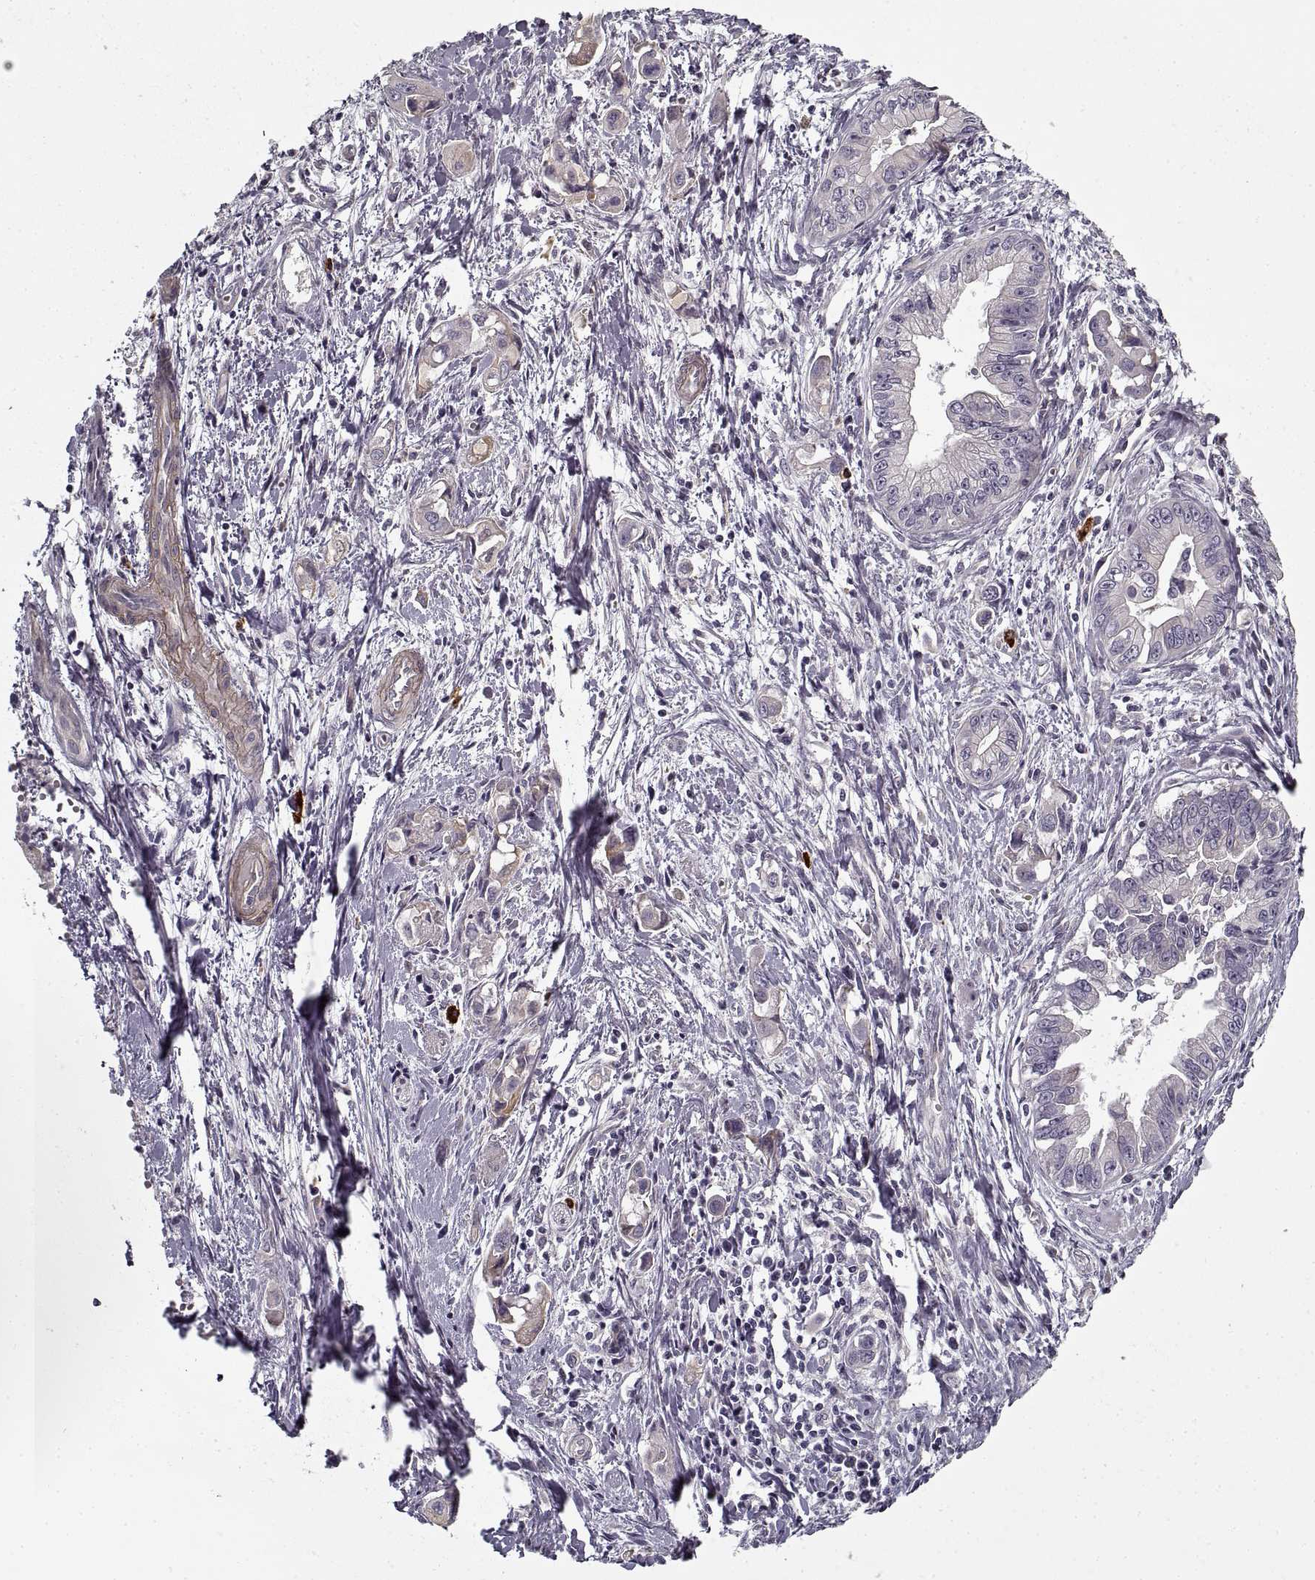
{"staining": {"intensity": "negative", "quantity": "none", "location": "none"}, "tissue": "pancreatic cancer", "cell_type": "Tumor cells", "image_type": "cancer", "snomed": [{"axis": "morphology", "description": "Adenocarcinoma, NOS"}, {"axis": "topography", "description": "Pancreas"}], "caption": "High magnification brightfield microscopy of pancreatic cancer stained with DAB (3,3'-diaminobenzidine) (brown) and counterstained with hematoxylin (blue): tumor cells show no significant staining. Brightfield microscopy of IHC stained with DAB (3,3'-diaminobenzidine) (brown) and hematoxylin (blue), captured at high magnification.", "gene": "LAMB2", "patient": {"sex": "male", "age": 60}}